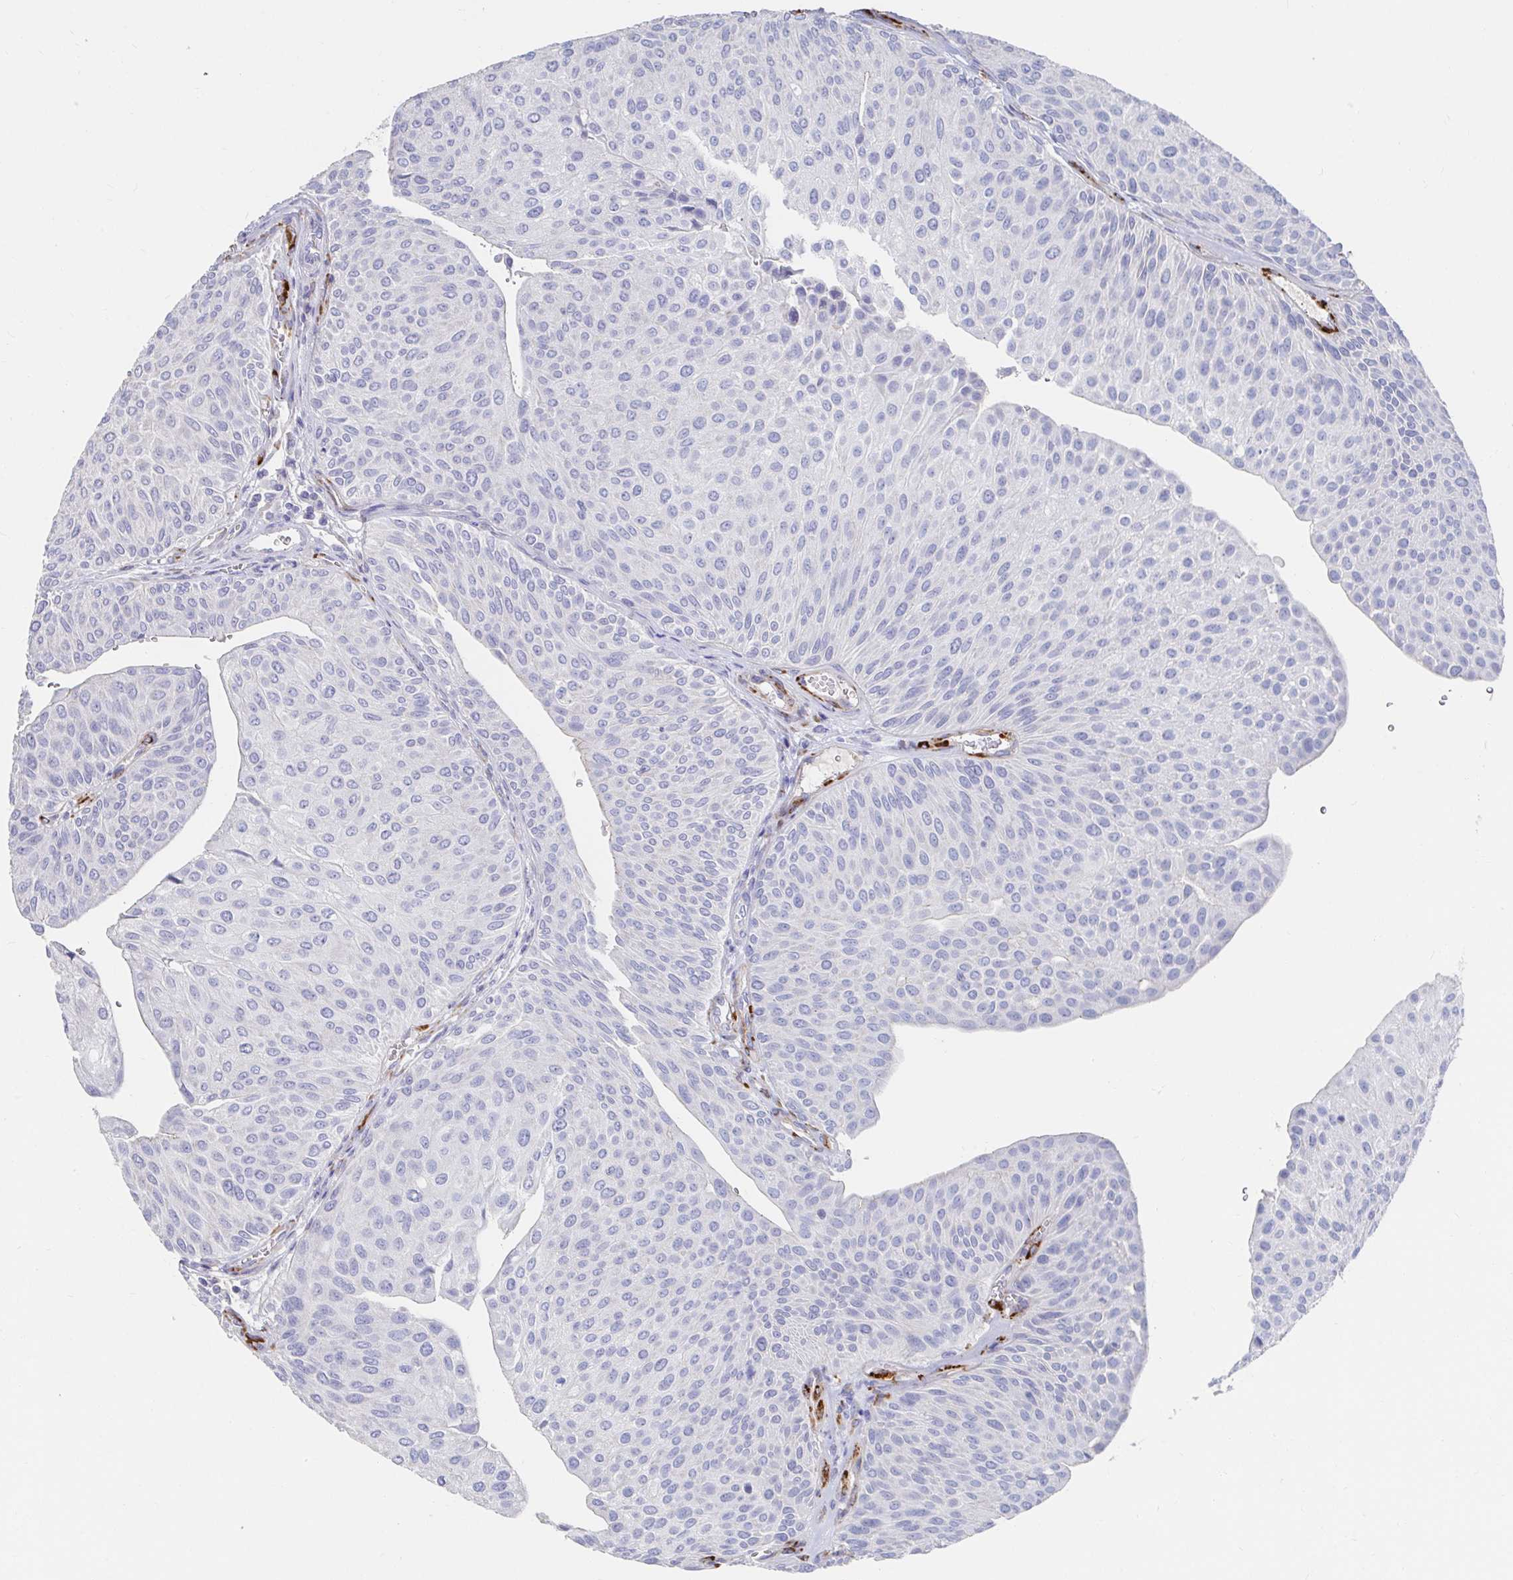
{"staining": {"intensity": "negative", "quantity": "none", "location": "none"}, "tissue": "urothelial cancer", "cell_type": "Tumor cells", "image_type": "cancer", "snomed": [{"axis": "morphology", "description": "Urothelial carcinoma, NOS"}, {"axis": "topography", "description": "Urinary bladder"}], "caption": "Immunohistochemical staining of transitional cell carcinoma demonstrates no significant expression in tumor cells. (Stains: DAB IHC with hematoxylin counter stain, Microscopy: brightfield microscopy at high magnification).", "gene": "LAMC3", "patient": {"sex": "male", "age": 67}}